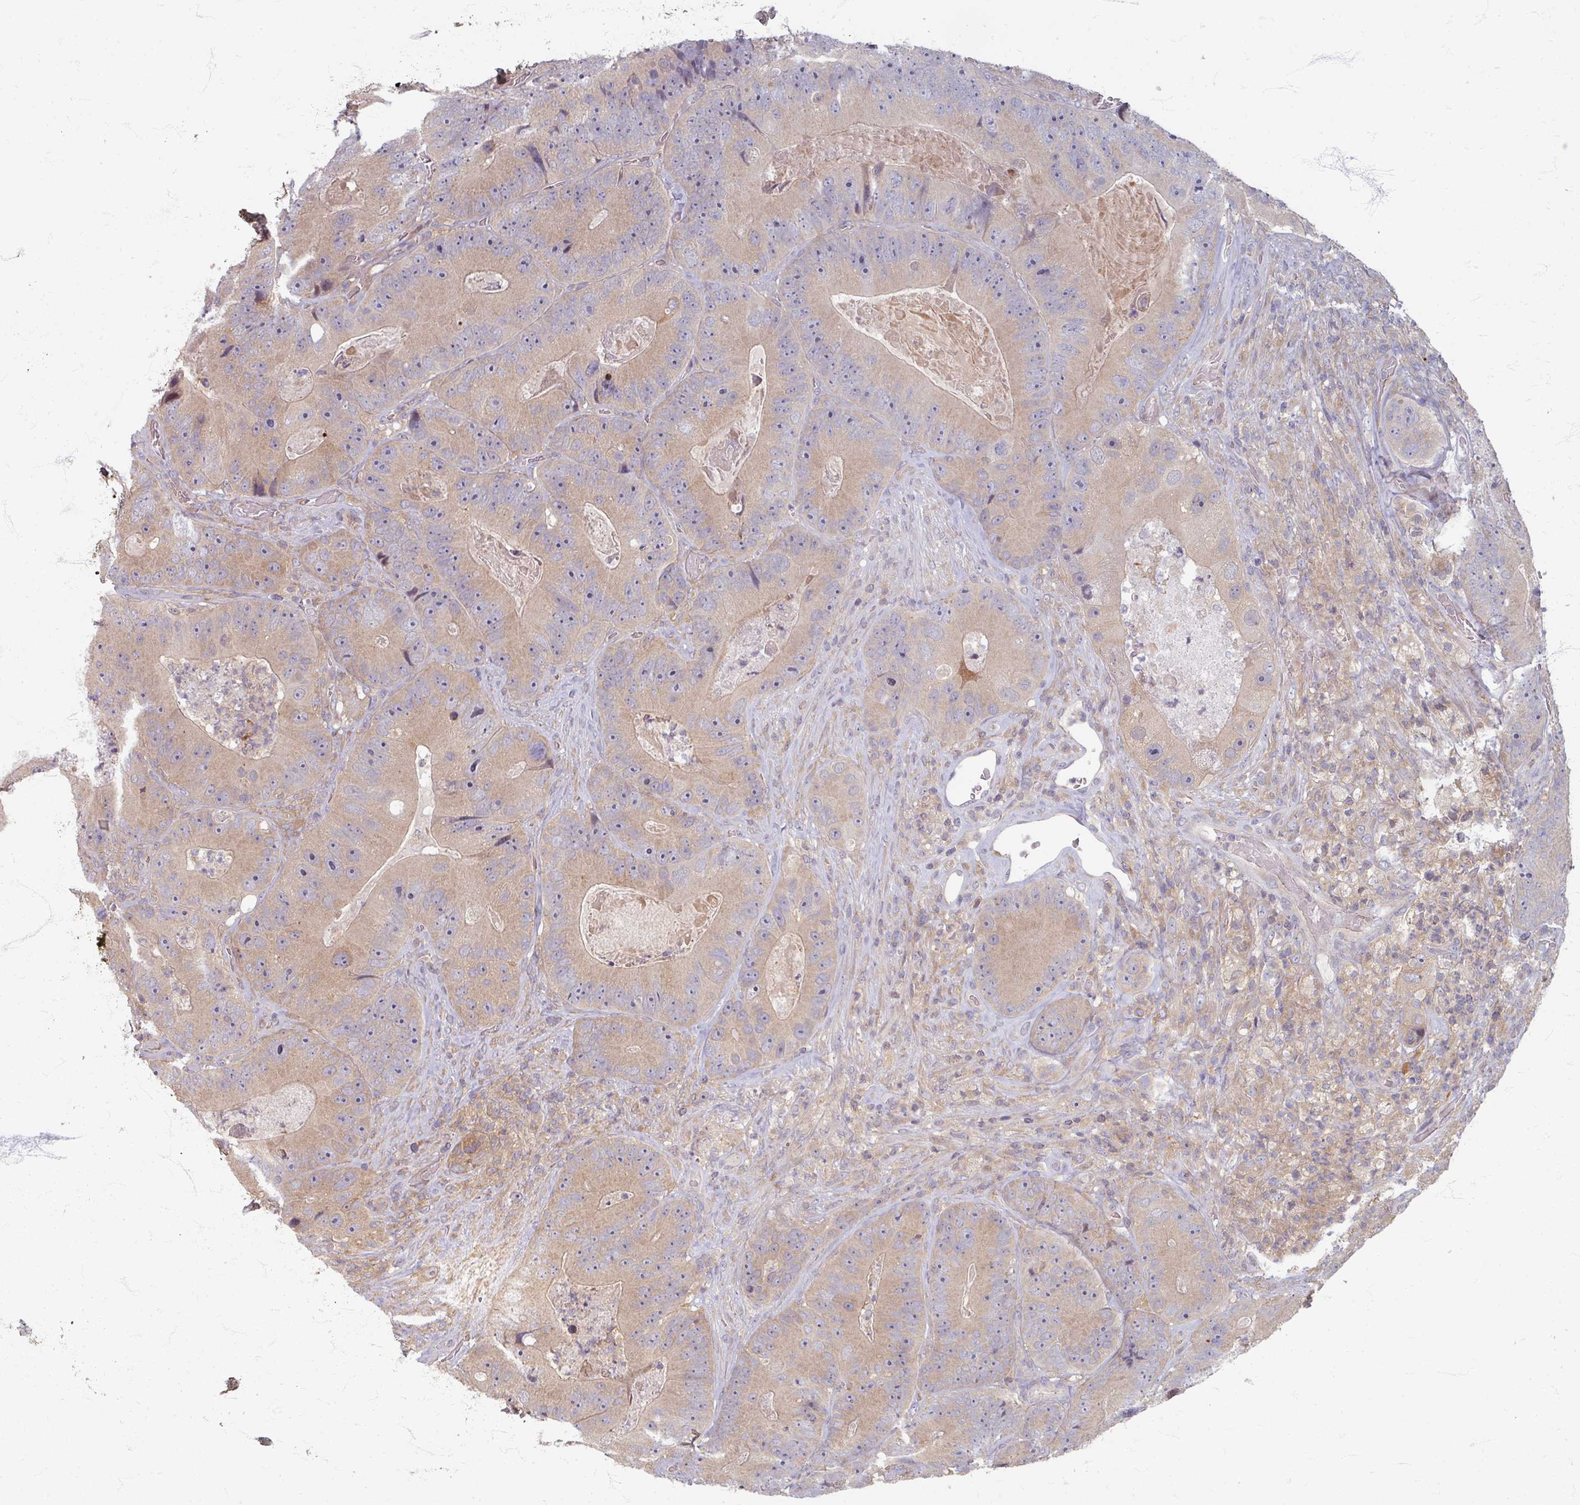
{"staining": {"intensity": "weak", "quantity": ">75%", "location": "cytoplasmic/membranous"}, "tissue": "colorectal cancer", "cell_type": "Tumor cells", "image_type": "cancer", "snomed": [{"axis": "morphology", "description": "Adenocarcinoma, NOS"}, {"axis": "topography", "description": "Colon"}], "caption": "A photomicrograph of adenocarcinoma (colorectal) stained for a protein displays weak cytoplasmic/membranous brown staining in tumor cells.", "gene": "STAM", "patient": {"sex": "female", "age": 86}}